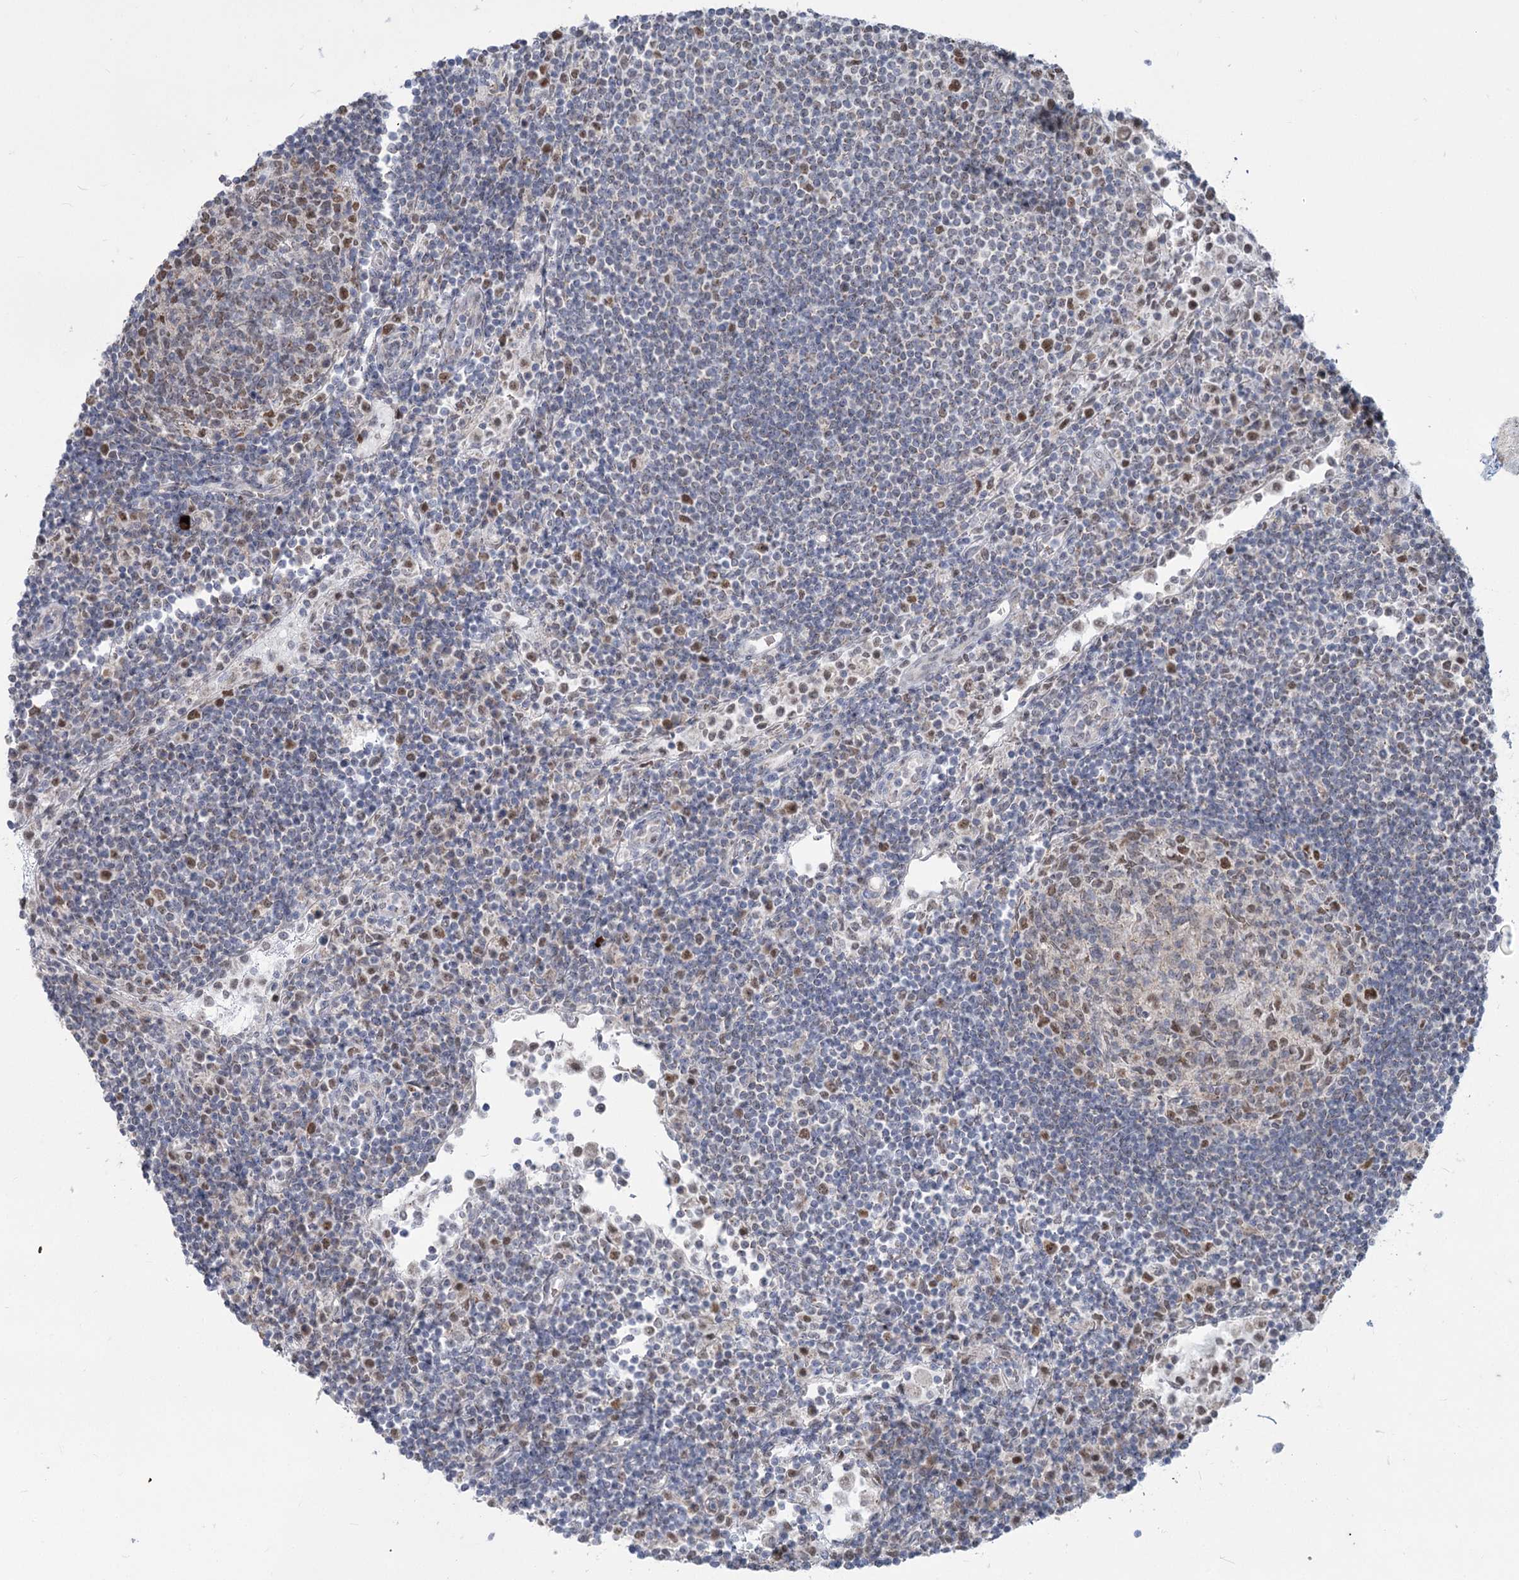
{"staining": {"intensity": "moderate", "quantity": "25%-75%", "location": "nuclear"}, "tissue": "lymph node", "cell_type": "Germinal center cells", "image_type": "normal", "snomed": [{"axis": "morphology", "description": "Normal tissue, NOS"}, {"axis": "topography", "description": "Lymph node"}], "caption": "The immunohistochemical stain labels moderate nuclear staining in germinal center cells of normal lymph node. (IHC, brightfield microscopy, high magnification).", "gene": "MTG1", "patient": {"sex": "female", "age": 53}}